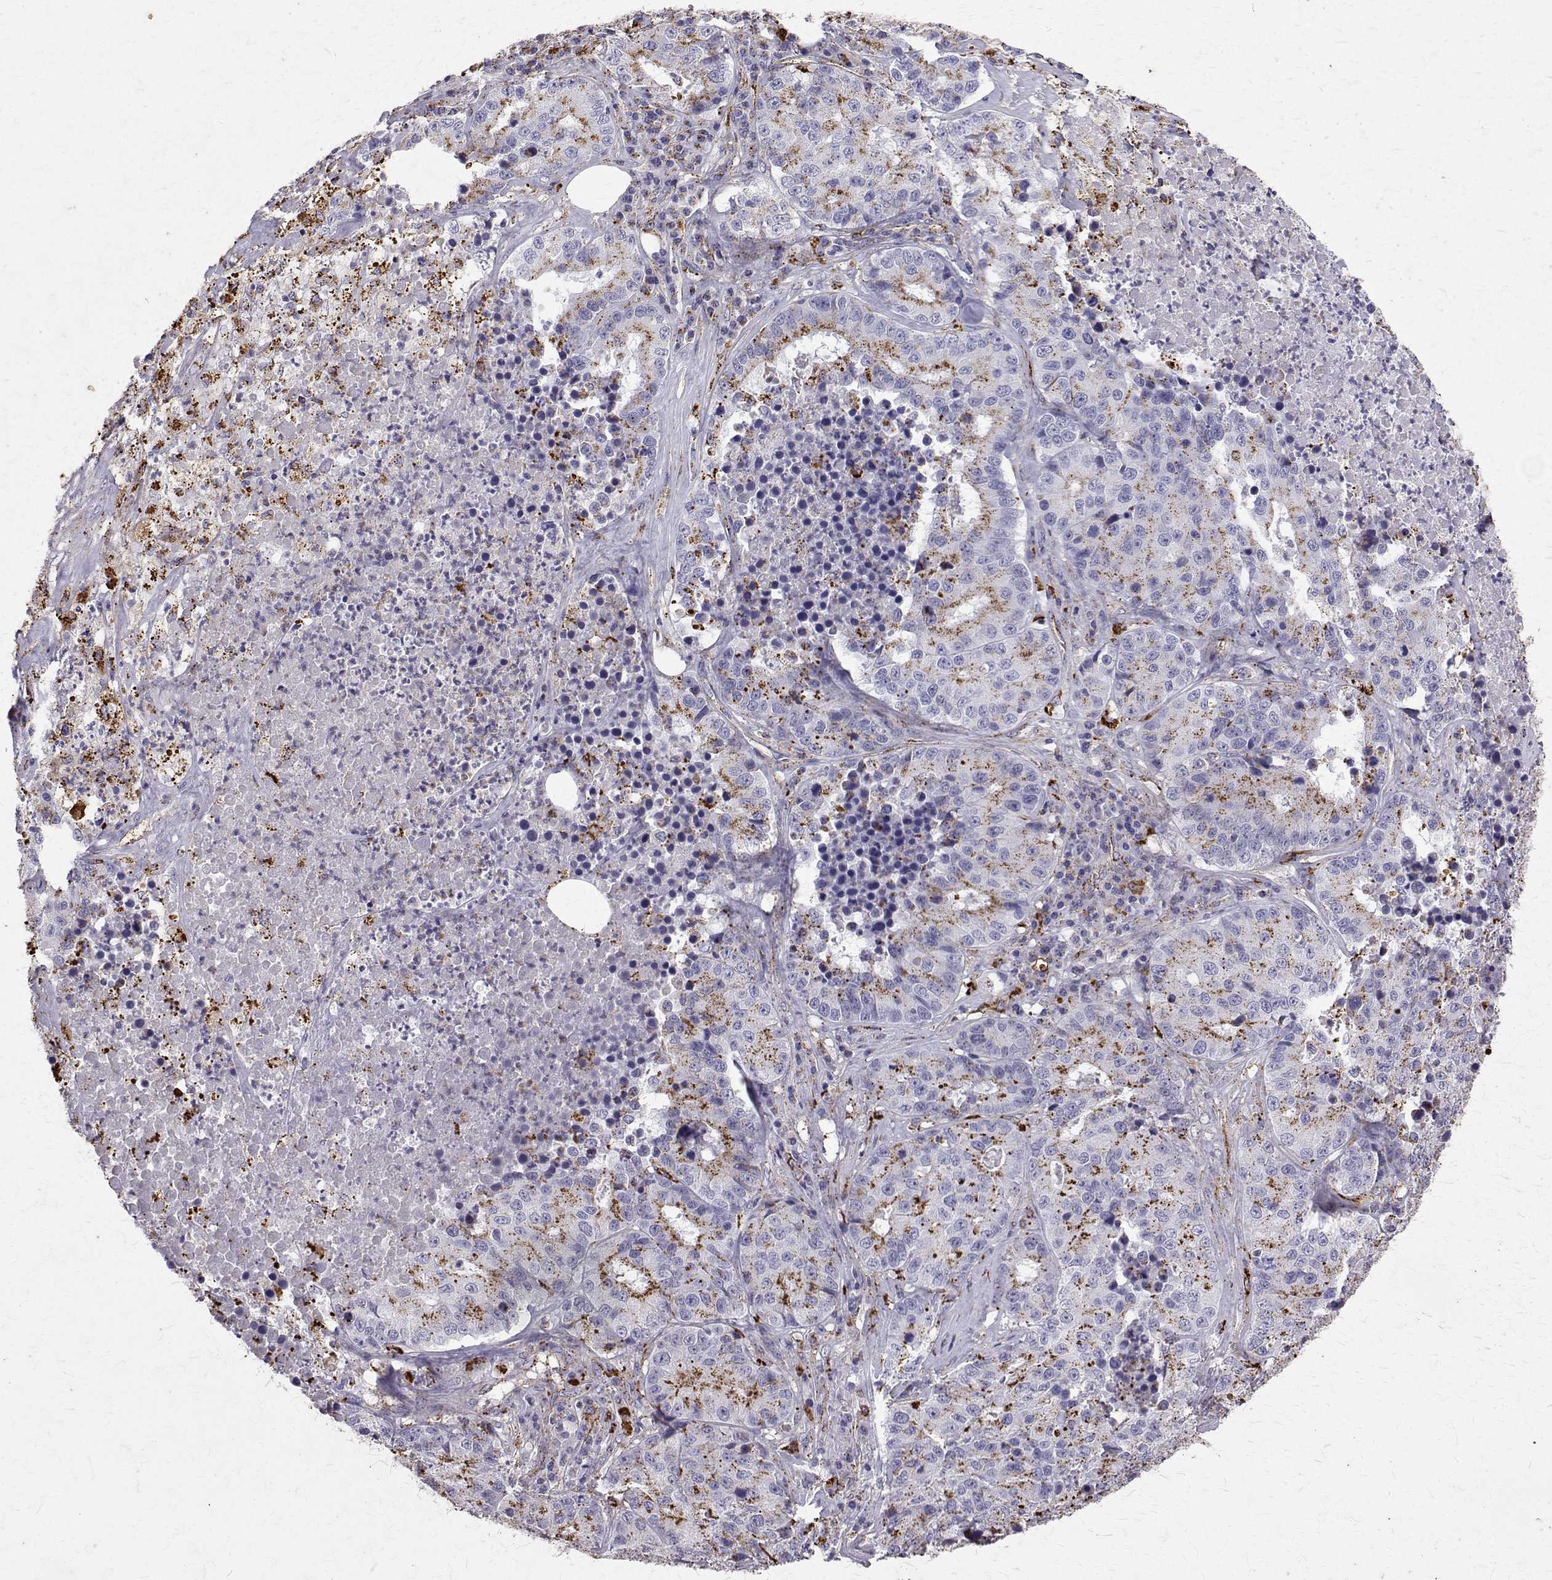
{"staining": {"intensity": "moderate", "quantity": "25%-75%", "location": "cytoplasmic/membranous"}, "tissue": "stomach cancer", "cell_type": "Tumor cells", "image_type": "cancer", "snomed": [{"axis": "morphology", "description": "Adenocarcinoma, NOS"}, {"axis": "topography", "description": "Stomach"}], "caption": "A medium amount of moderate cytoplasmic/membranous positivity is identified in approximately 25%-75% of tumor cells in stomach cancer tissue.", "gene": "TPP1", "patient": {"sex": "male", "age": 71}}